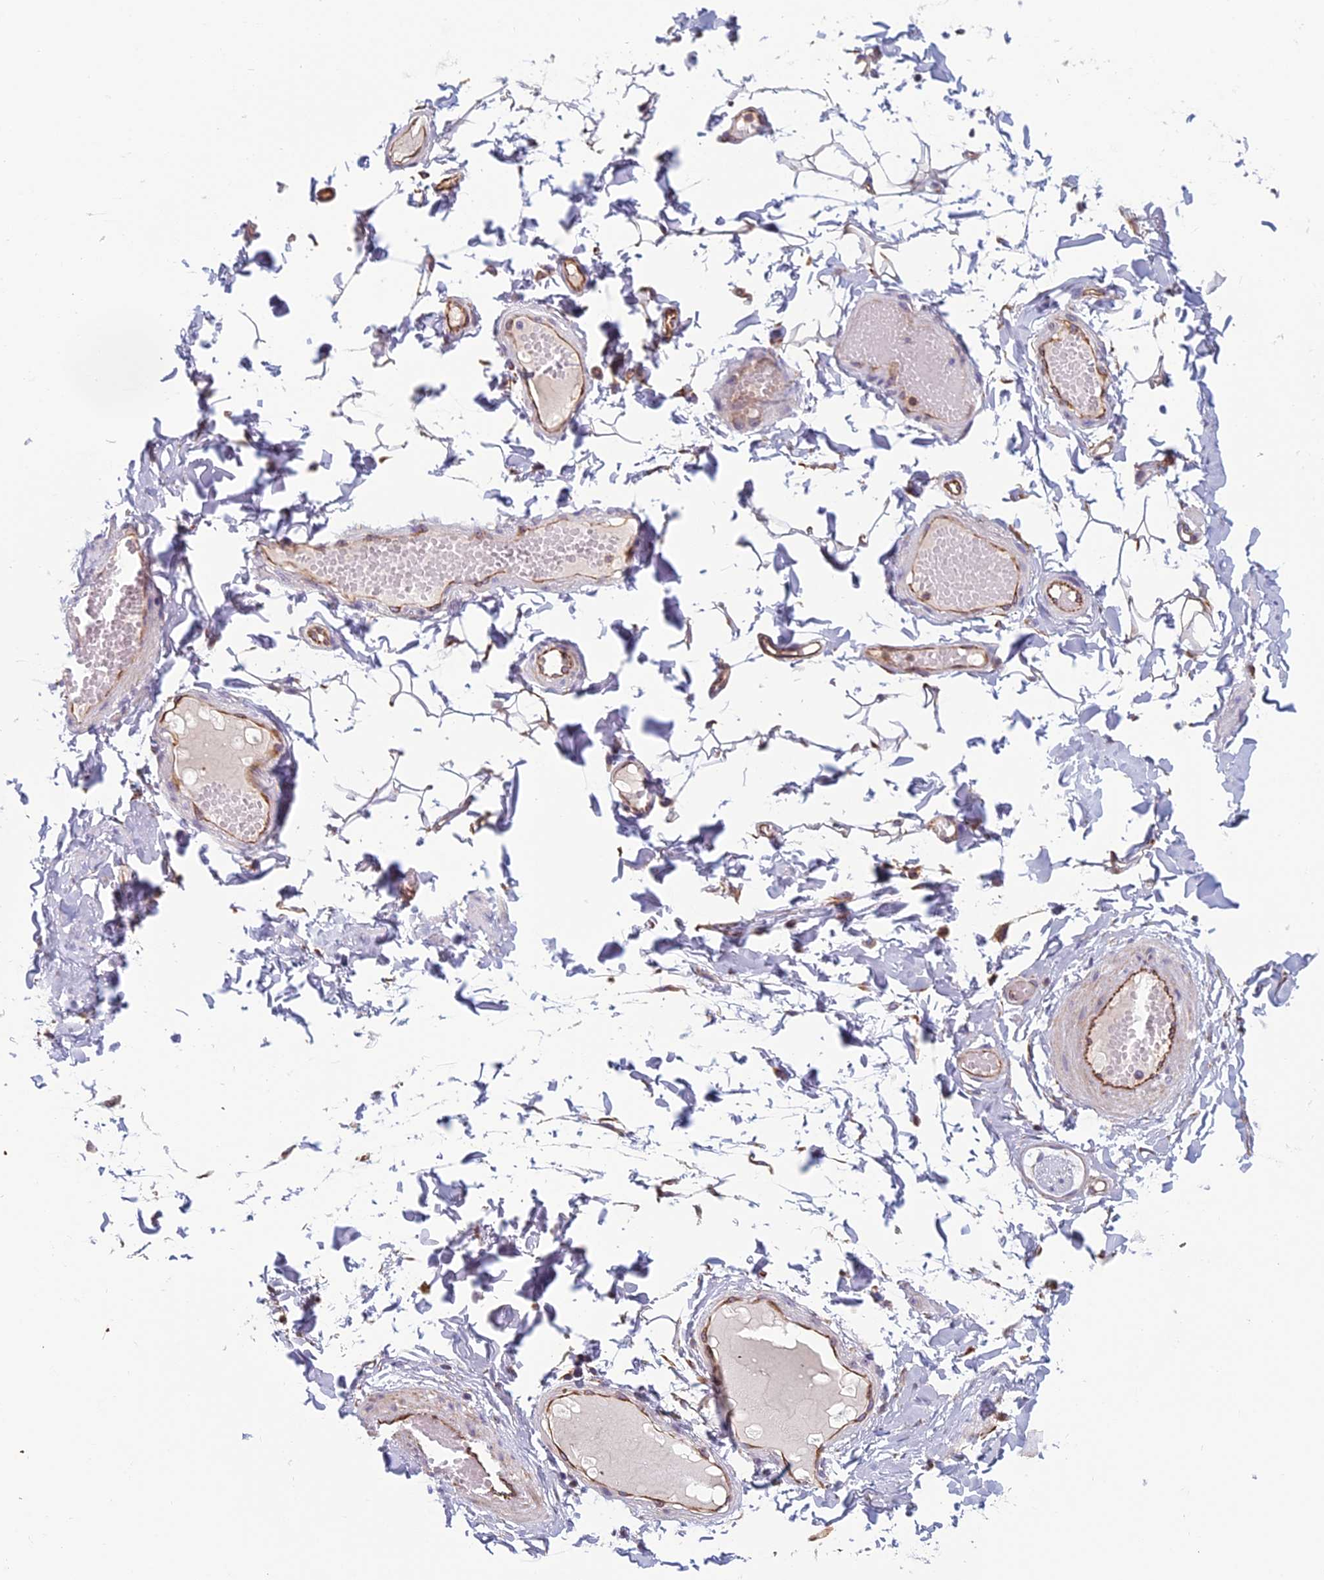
{"staining": {"intensity": "negative", "quantity": "none", "location": "none"}, "tissue": "adipose tissue", "cell_type": "Adipocytes", "image_type": "normal", "snomed": [{"axis": "morphology", "description": "Normal tissue, NOS"}, {"axis": "topography", "description": "Adipose tissue"}, {"axis": "topography", "description": "Vascular tissue"}, {"axis": "topography", "description": "Peripheral nerve tissue"}], "caption": "This is an IHC micrograph of normal human adipose tissue. There is no expression in adipocytes.", "gene": "NOC2L", "patient": {"sex": "male", "age": 25}}